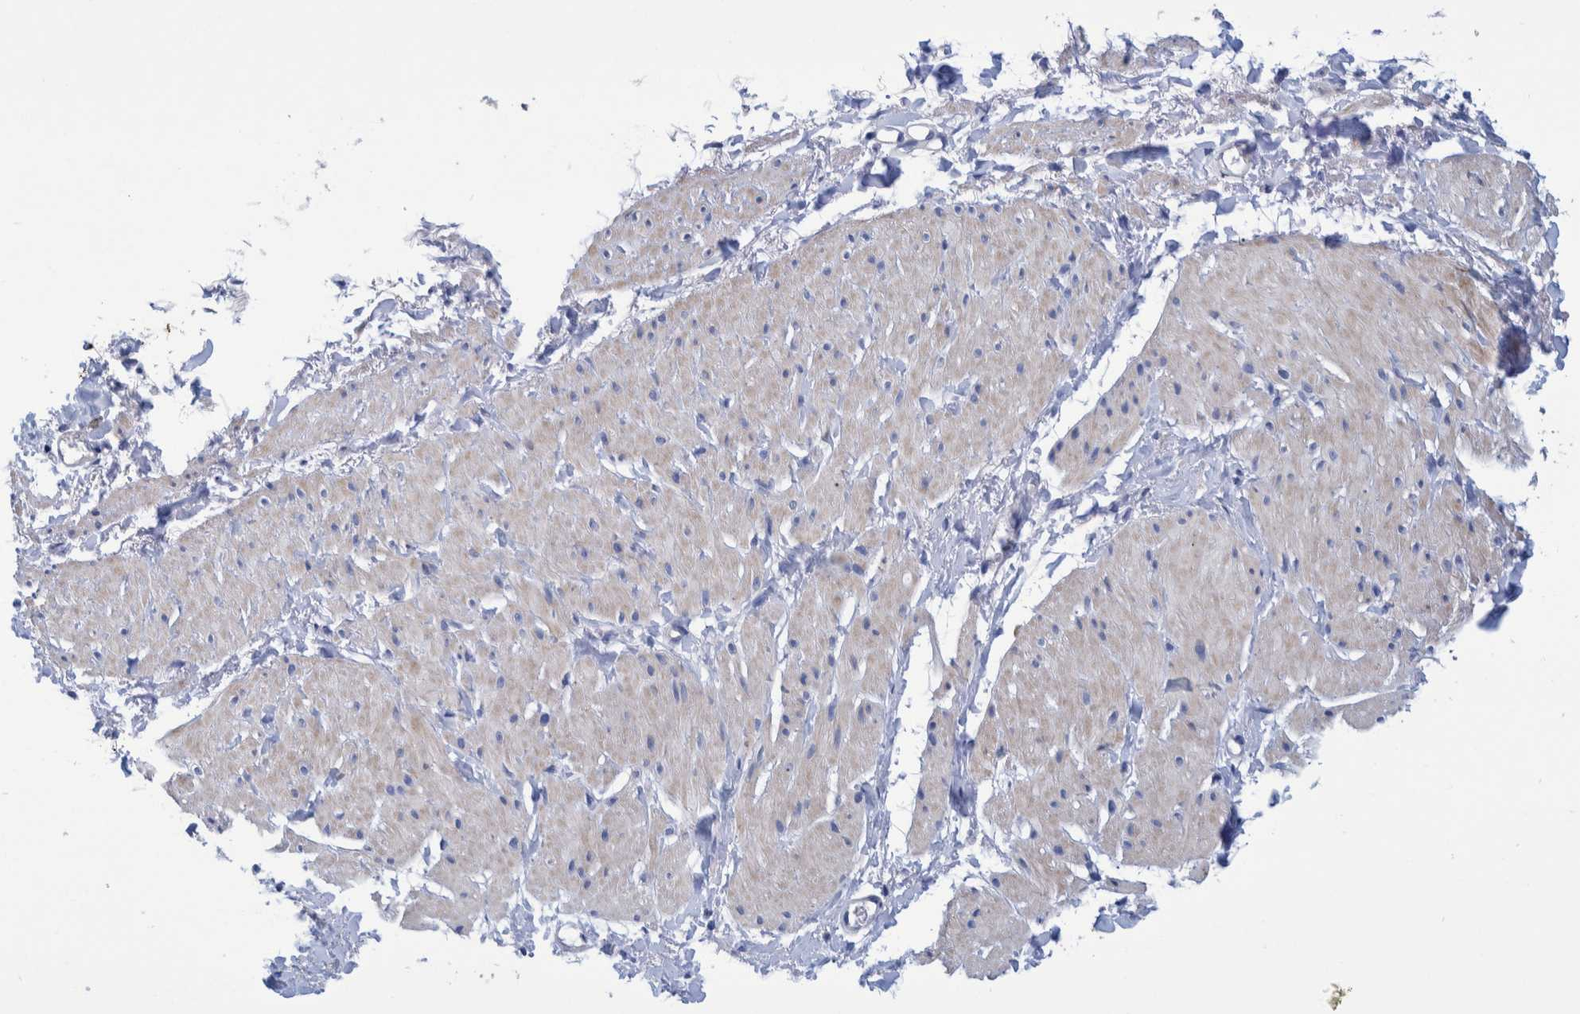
{"staining": {"intensity": "negative", "quantity": "none", "location": "none"}, "tissue": "smooth muscle", "cell_type": "Smooth muscle cells", "image_type": "normal", "snomed": [{"axis": "morphology", "description": "Normal tissue, NOS"}, {"axis": "topography", "description": "Smooth muscle"}], "caption": "This is a histopathology image of immunohistochemistry (IHC) staining of unremarkable smooth muscle, which shows no staining in smooth muscle cells. (Brightfield microscopy of DAB immunohistochemistry (IHC) at high magnification).", "gene": "MKS1", "patient": {"sex": "male", "age": 16}}